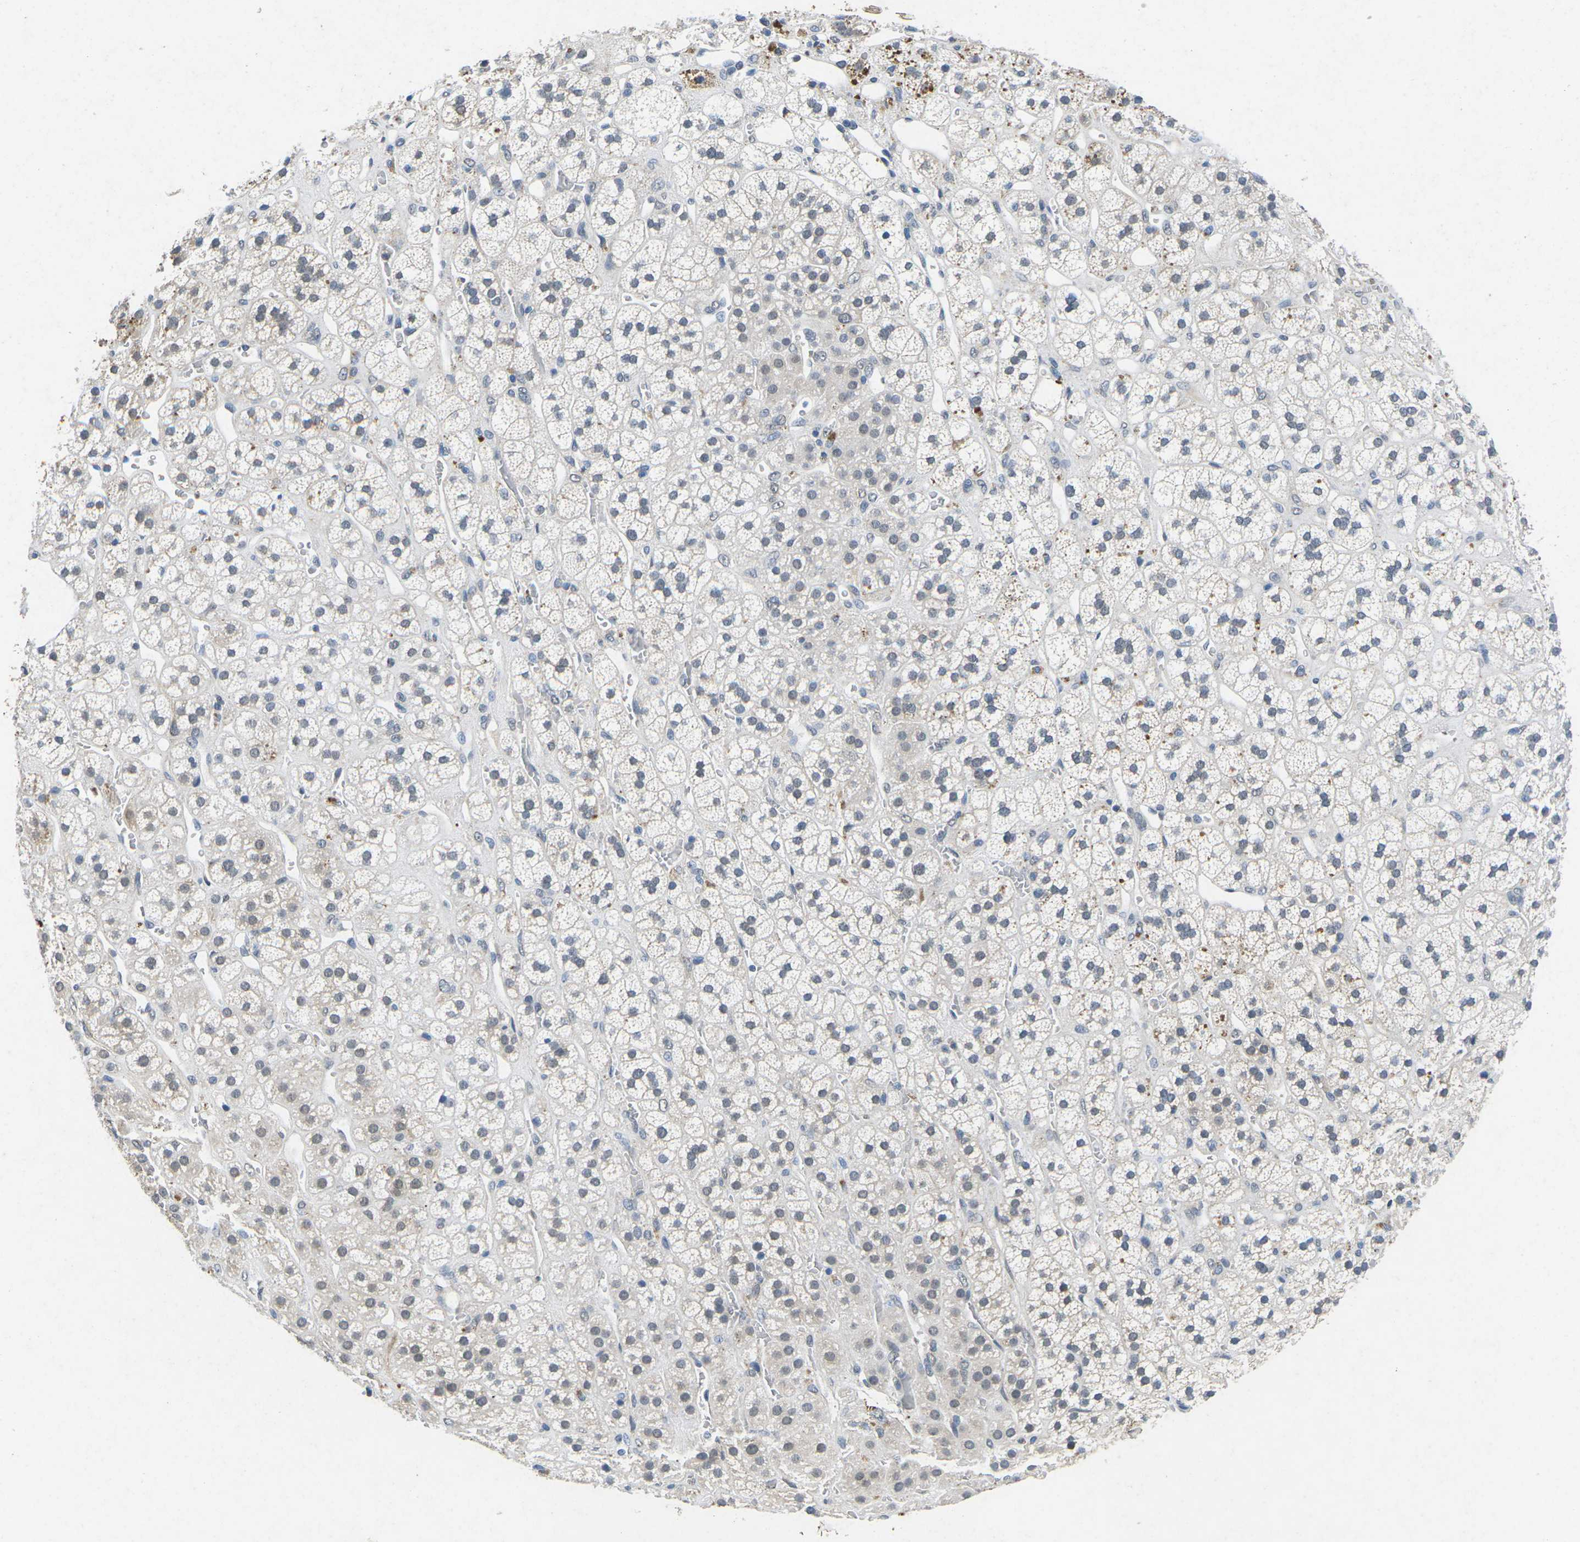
{"staining": {"intensity": "weak", "quantity": "25%-75%", "location": "cytoplasmic/membranous"}, "tissue": "adrenal gland", "cell_type": "Glandular cells", "image_type": "normal", "snomed": [{"axis": "morphology", "description": "Normal tissue, NOS"}, {"axis": "topography", "description": "Adrenal gland"}], "caption": "High-magnification brightfield microscopy of benign adrenal gland stained with DAB (3,3'-diaminobenzidine) (brown) and counterstained with hematoxylin (blue). glandular cells exhibit weak cytoplasmic/membranous expression is seen in approximately25%-75% of cells.", "gene": "SCNN1B", "patient": {"sex": "male", "age": 56}}